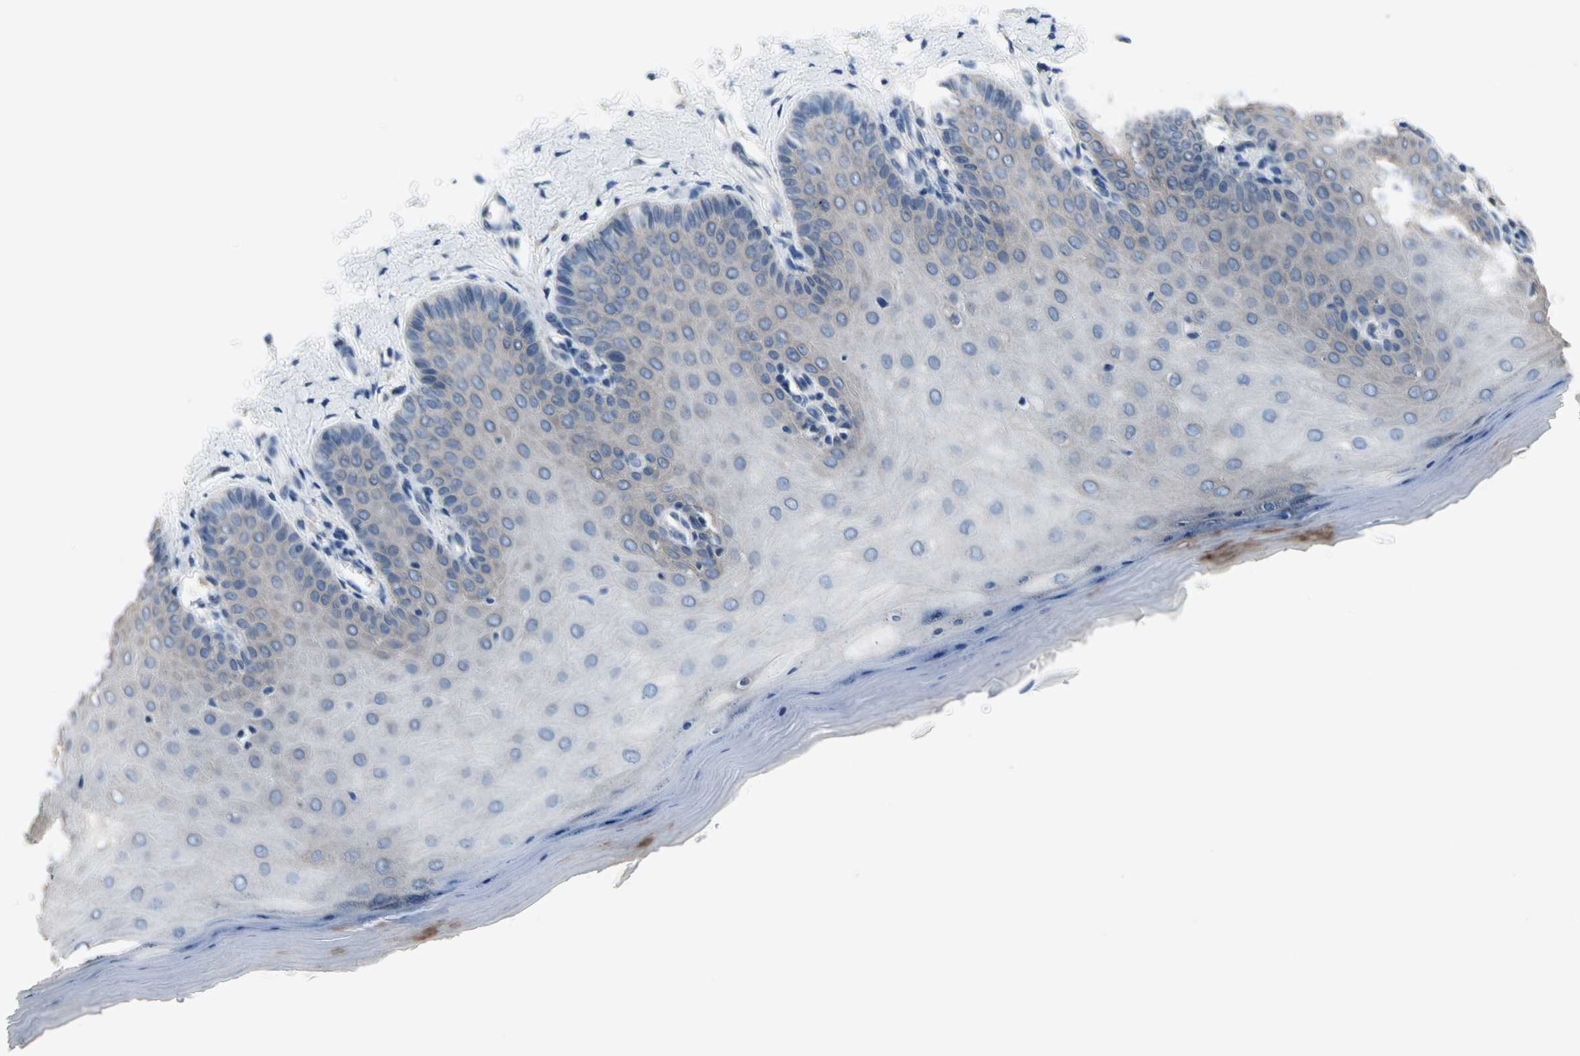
{"staining": {"intensity": "weak", "quantity": "<25%", "location": "cytoplasmic/membranous"}, "tissue": "cervix", "cell_type": "Squamous epithelial cells", "image_type": "normal", "snomed": [{"axis": "morphology", "description": "Normal tissue, NOS"}, {"axis": "topography", "description": "Cervix"}], "caption": "This is an immunohistochemistry (IHC) photomicrograph of benign cervix. There is no expression in squamous epithelial cells.", "gene": "SELENOK", "patient": {"sex": "female", "age": 55}}